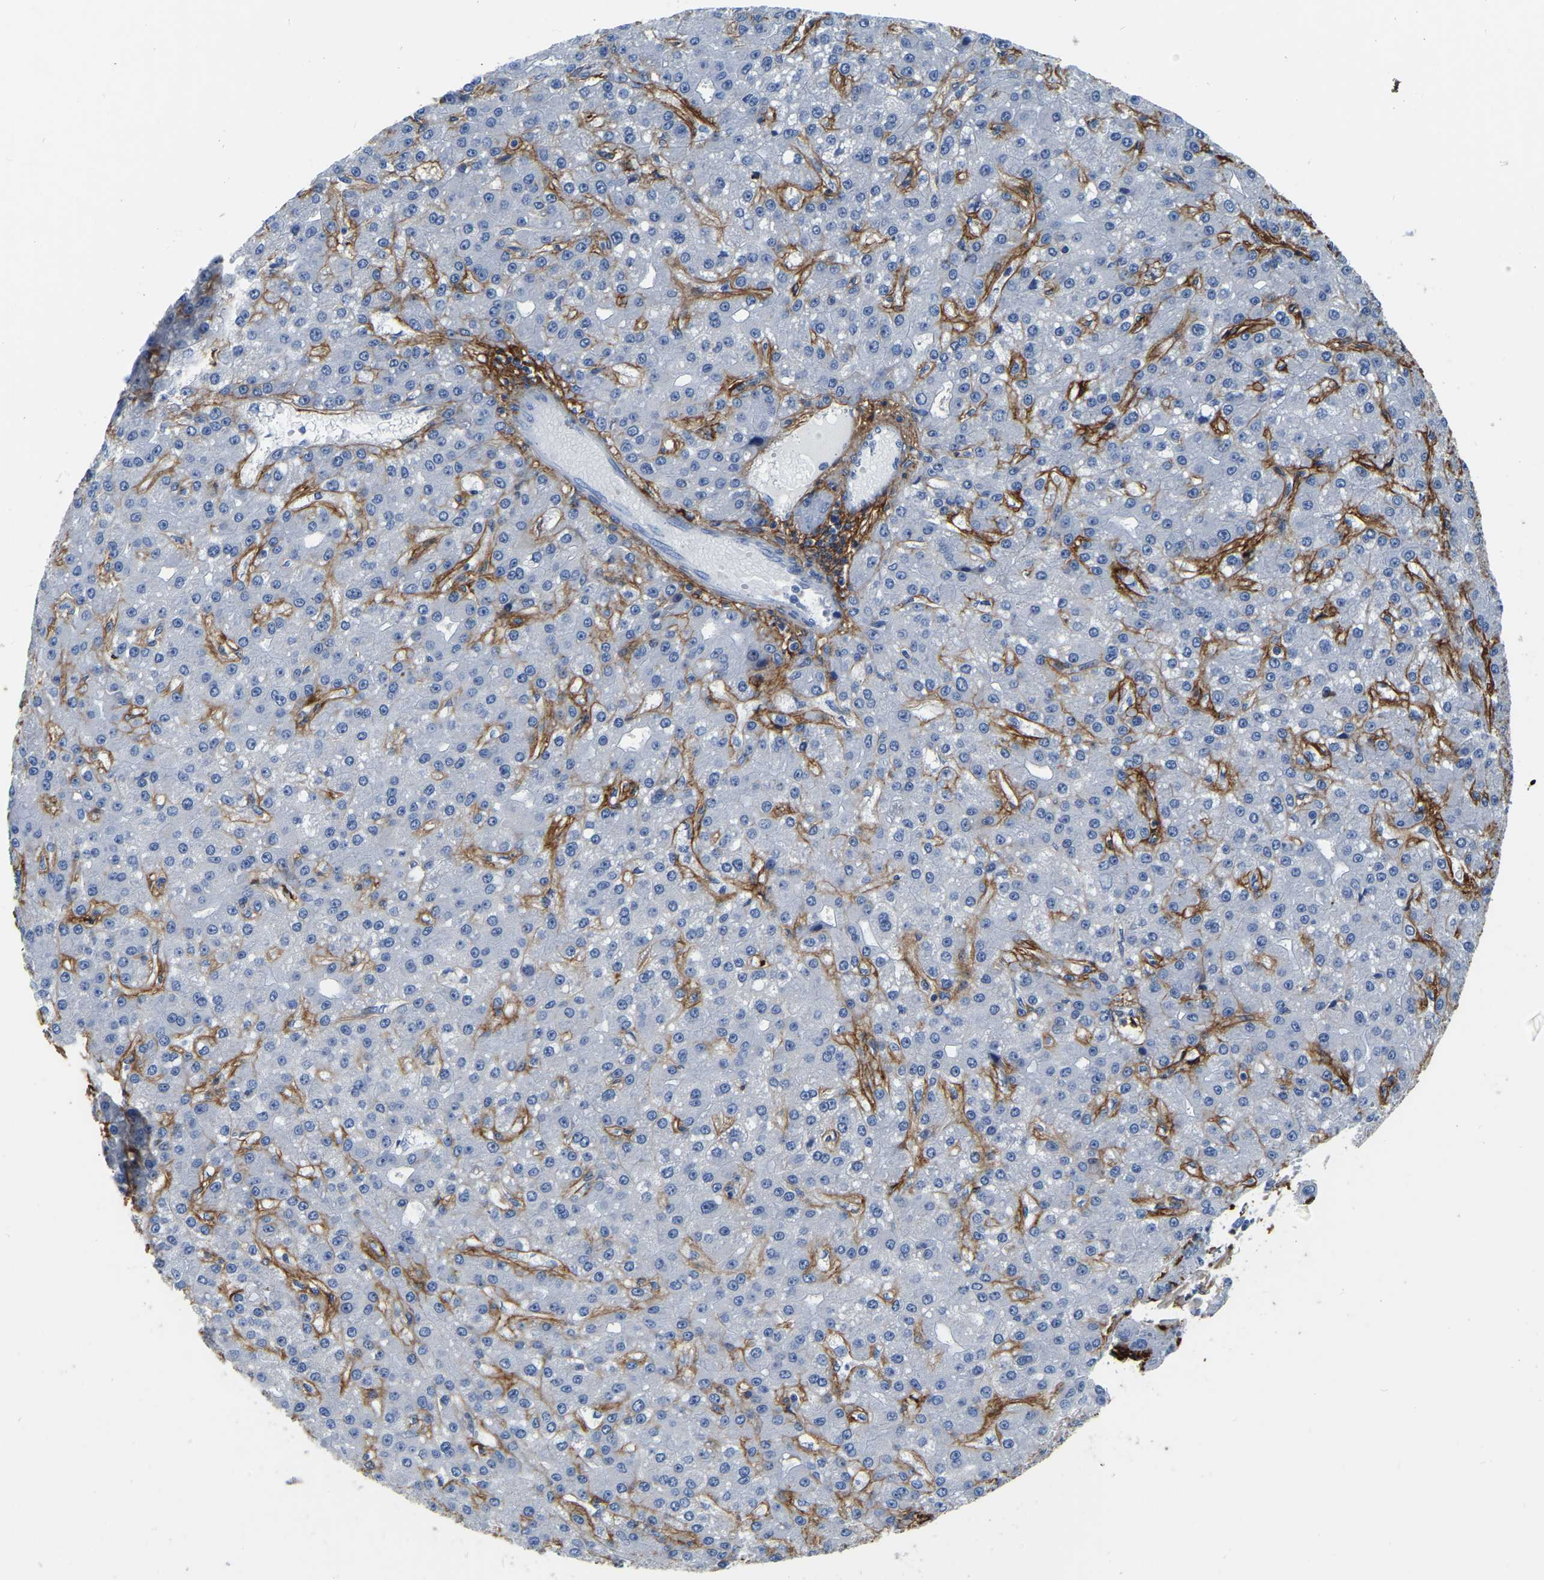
{"staining": {"intensity": "negative", "quantity": "none", "location": "none"}, "tissue": "liver cancer", "cell_type": "Tumor cells", "image_type": "cancer", "snomed": [{"axis": "morphology", "description": "Carcinoma, Hepatocellular, NOS"}, {"axis": "topography", "description": "Liver"}], "caption": "DAB immunohistochemical staining of human hepatocellular carcinoma (liver) demonstrates no significant staining in tumor cells.", "gene": "COL6A1", "patient": {"sex": "male", "age": 67}}